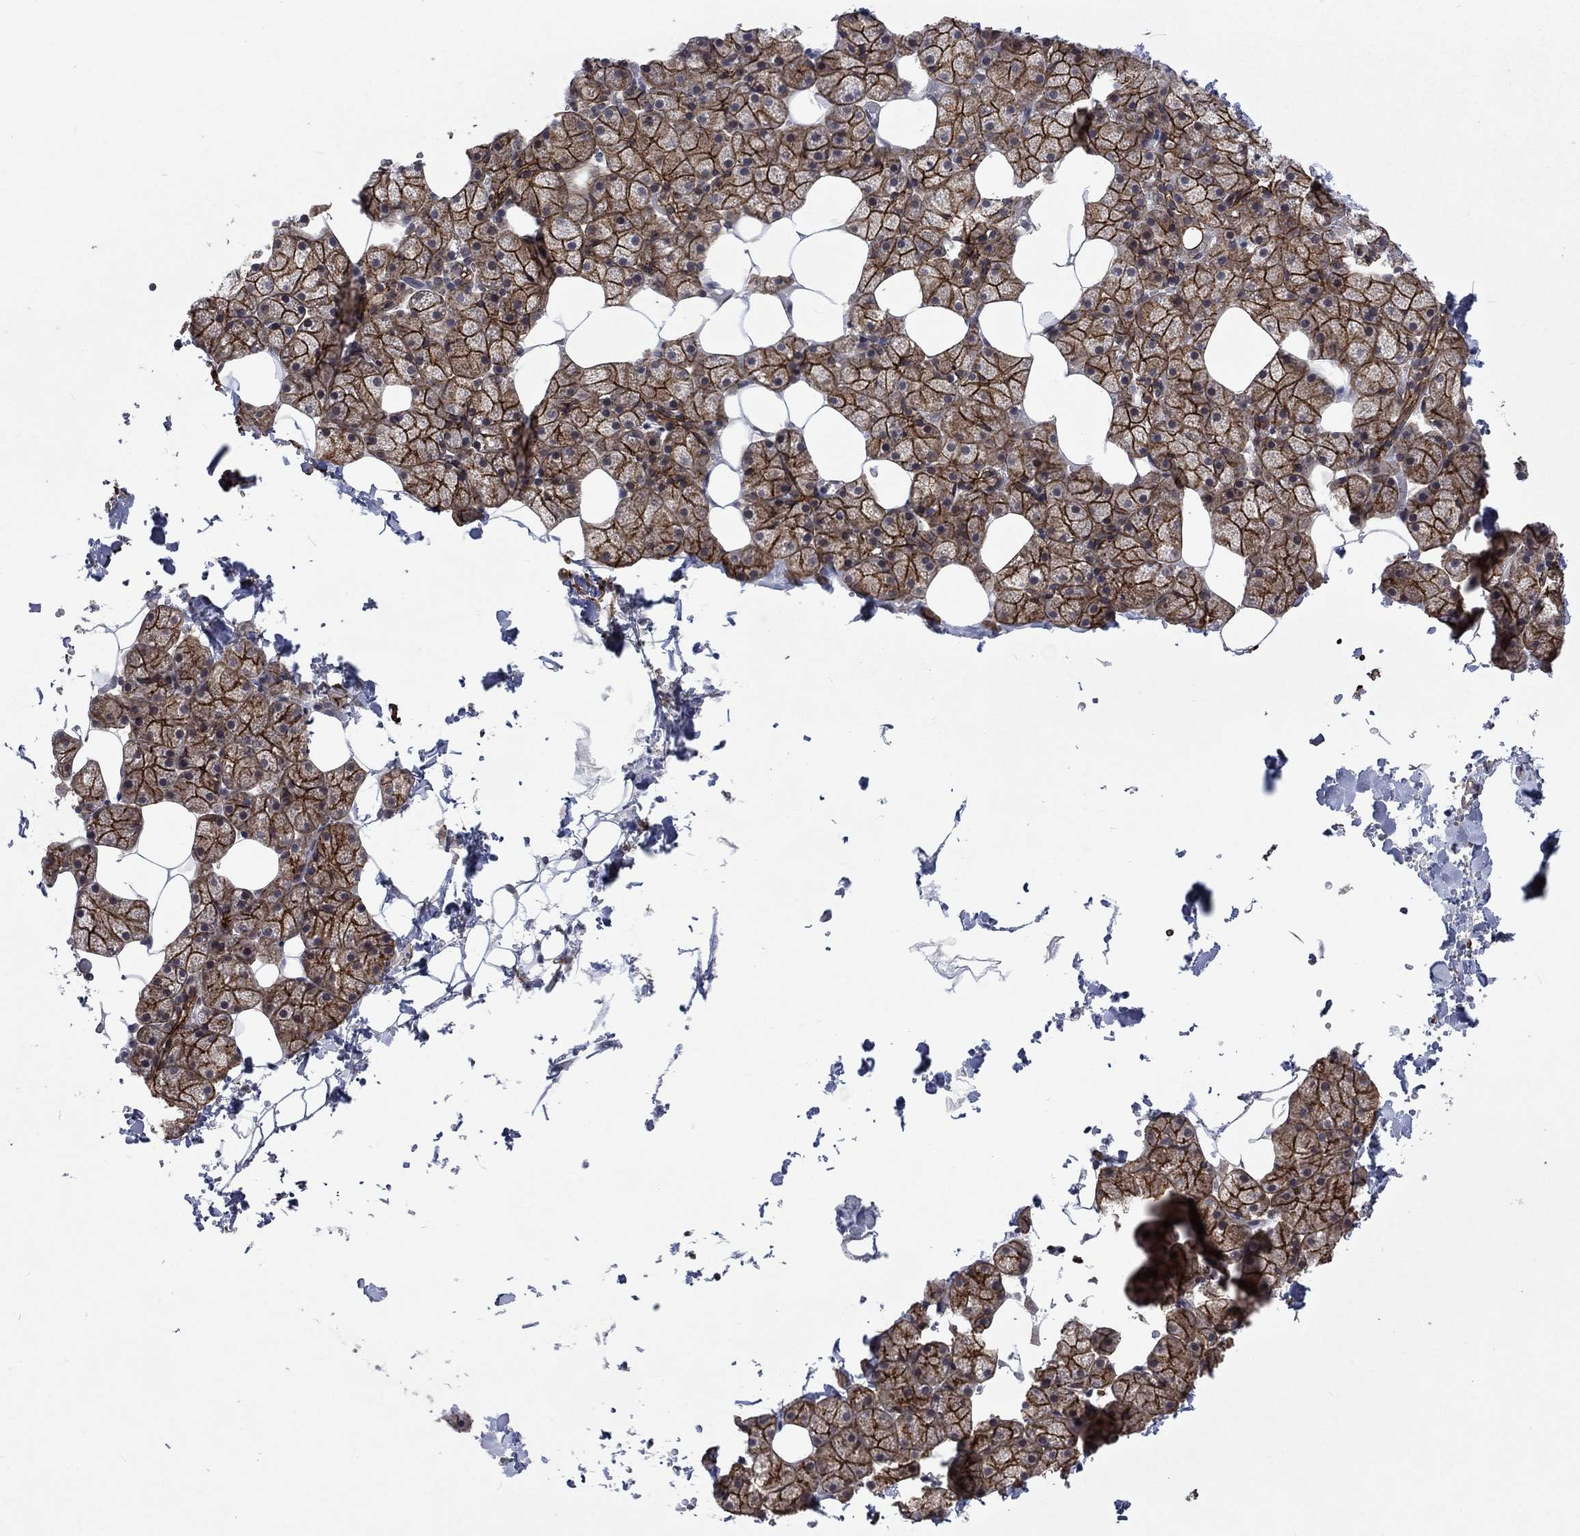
{"staining": {"intensity": "strong", "quantity": ">75%", "location": "cytoplasmic/membranous"}, "tissue": "salivary gland", "cell_type": "Glandular cells", "image_type": "normal", "snomed": [{"axis": "morphology", "description": "Normal tissue, NOS"}, {"axis": "topography", "description": "Salivary gland"}], "caption": "The image reveals immunohistochemical staining of unremarkable salivary gland. There is strong cytoplasmic/membranous positivity is seen in about >75% of glandular cells.", "gene": "PPP1R9A", "patient": {"sex": "male", "age": 38}}